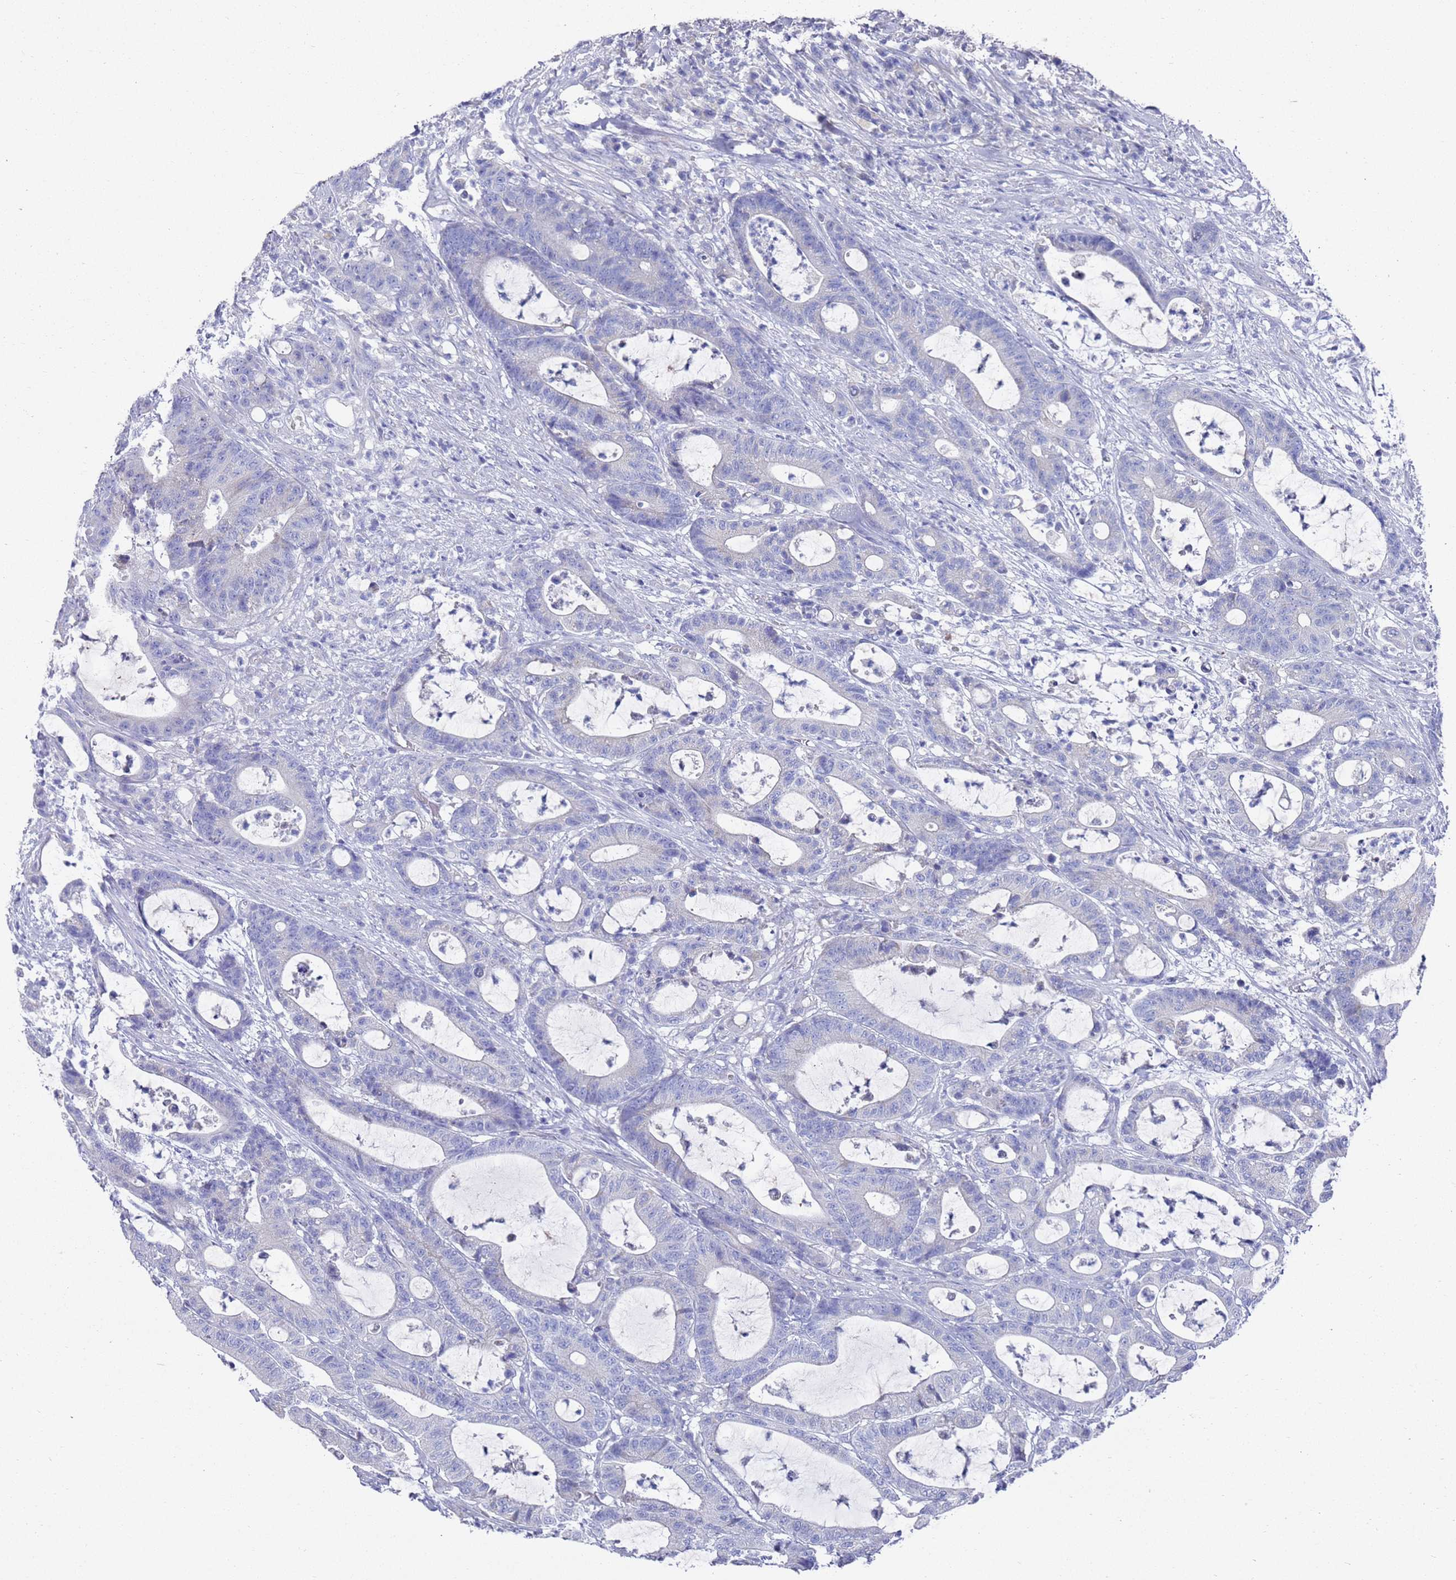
{"staining": {"intensity": "negative", "quantity": "none", "location": "none"}, "tissue": "colorectal cancer", "cell_type": "Tumor cells", "image_type": "cancer", "snomed": [{"axis": "morphology", "description": "Adenocarcinoma, NOS"}, {"axis": "topography", "description": "Colon"}], "caption": "Human colorectal cancer stained for a protein using immunohistochemistry (IHC) exhibits no positivity in tumor cells.", "gene": "SCAPER", "patient": {"sex": "female", "age": 84}}